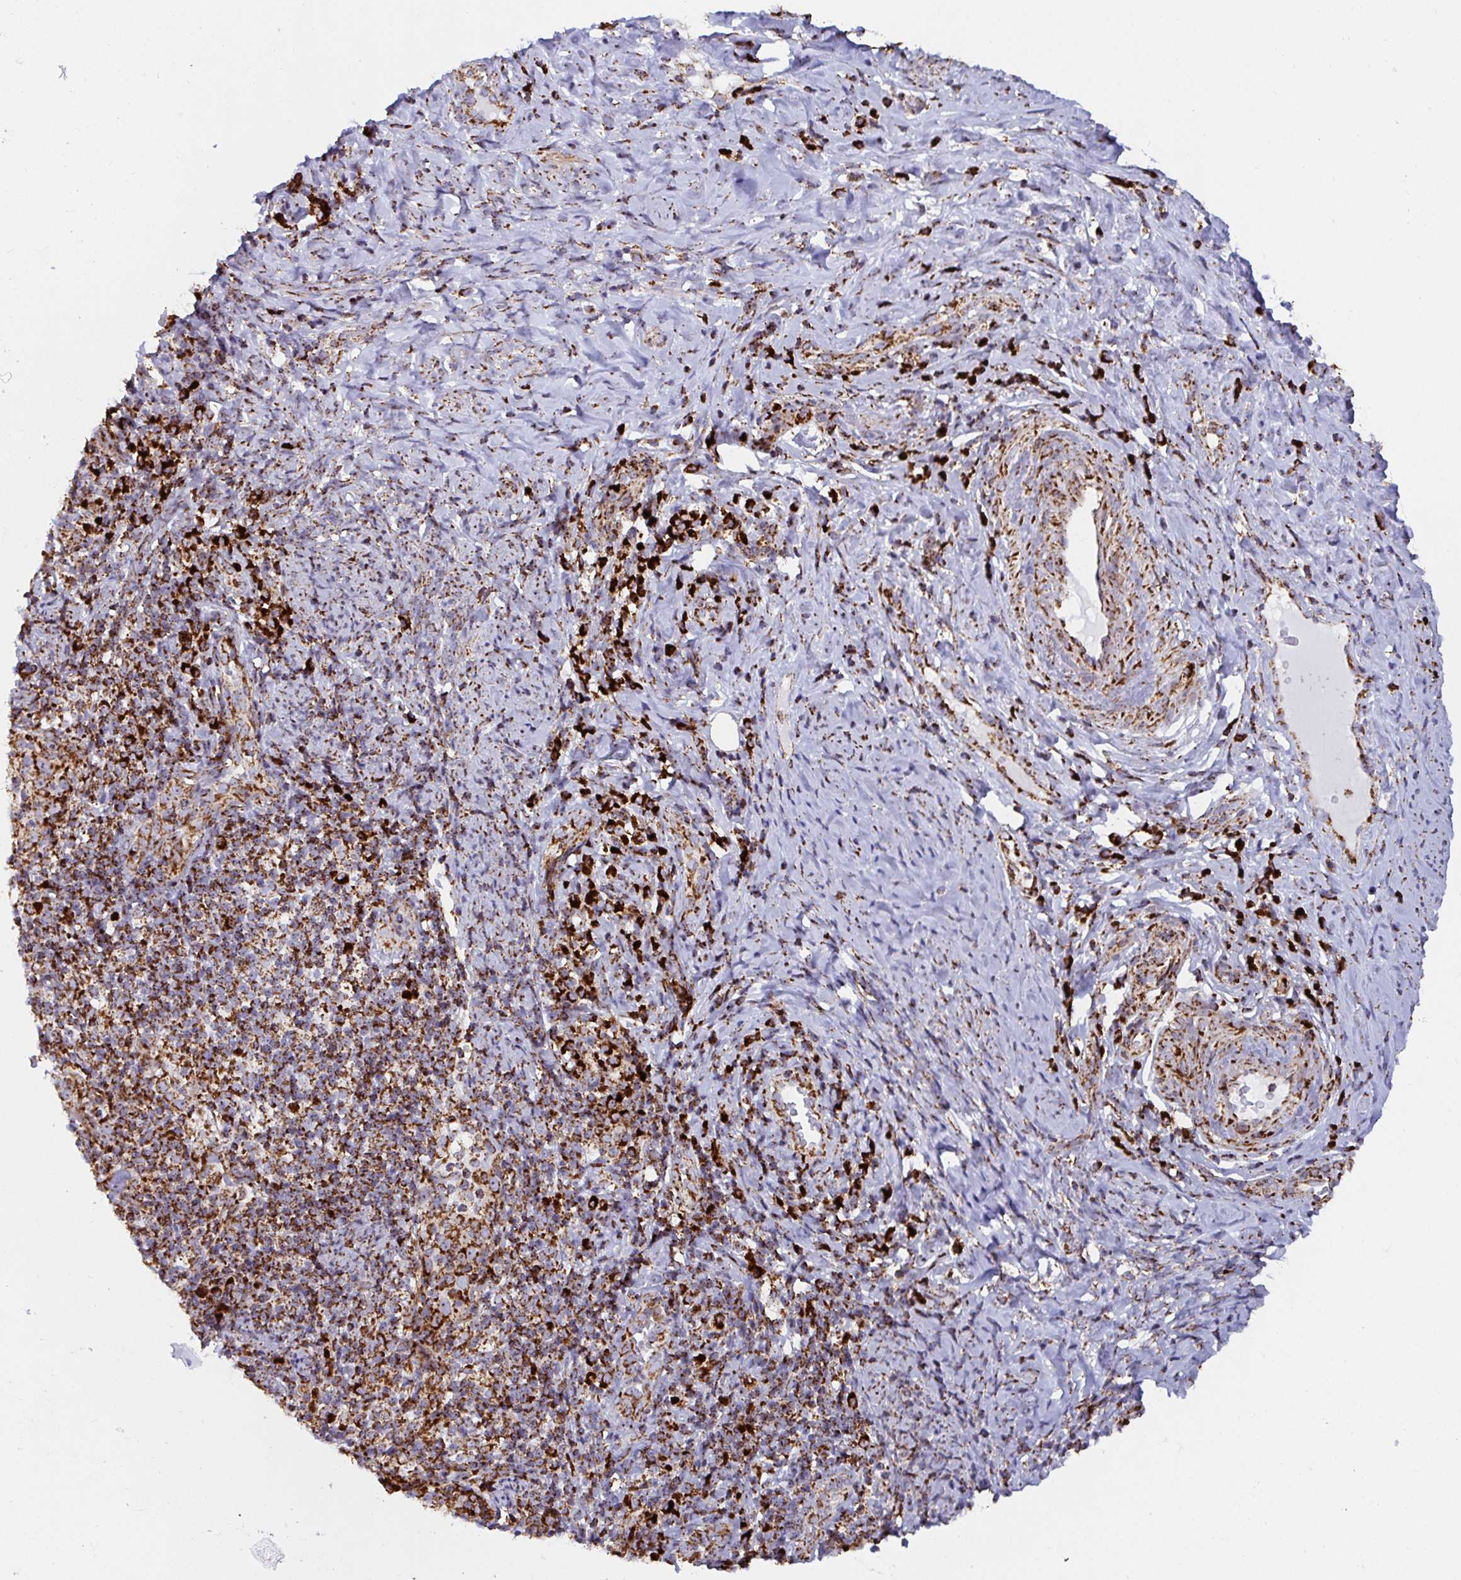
{"staining": {"intensity": "strong", "quantity": ">75%", "location": "cytoplasmic/membranous"}, "tissue": "cervical cancer", "cell_type": "Tumor cells", "image_type": "cancer", "snomed": [{"axis": "morphology", "description": "Squamous cell carcinoma, NOS"}, {"axis": "topography", "description": "Cervix"}], "caption": "Immunohistochemistry image of human cervical cancer stained for a protein (brown), which shows high levels of strong cytoplasmic/membranous staining in approximately >75% of tumor cells.", "gene": "ATP5MJ", "patient": {"sex": "female", "age": 75}}